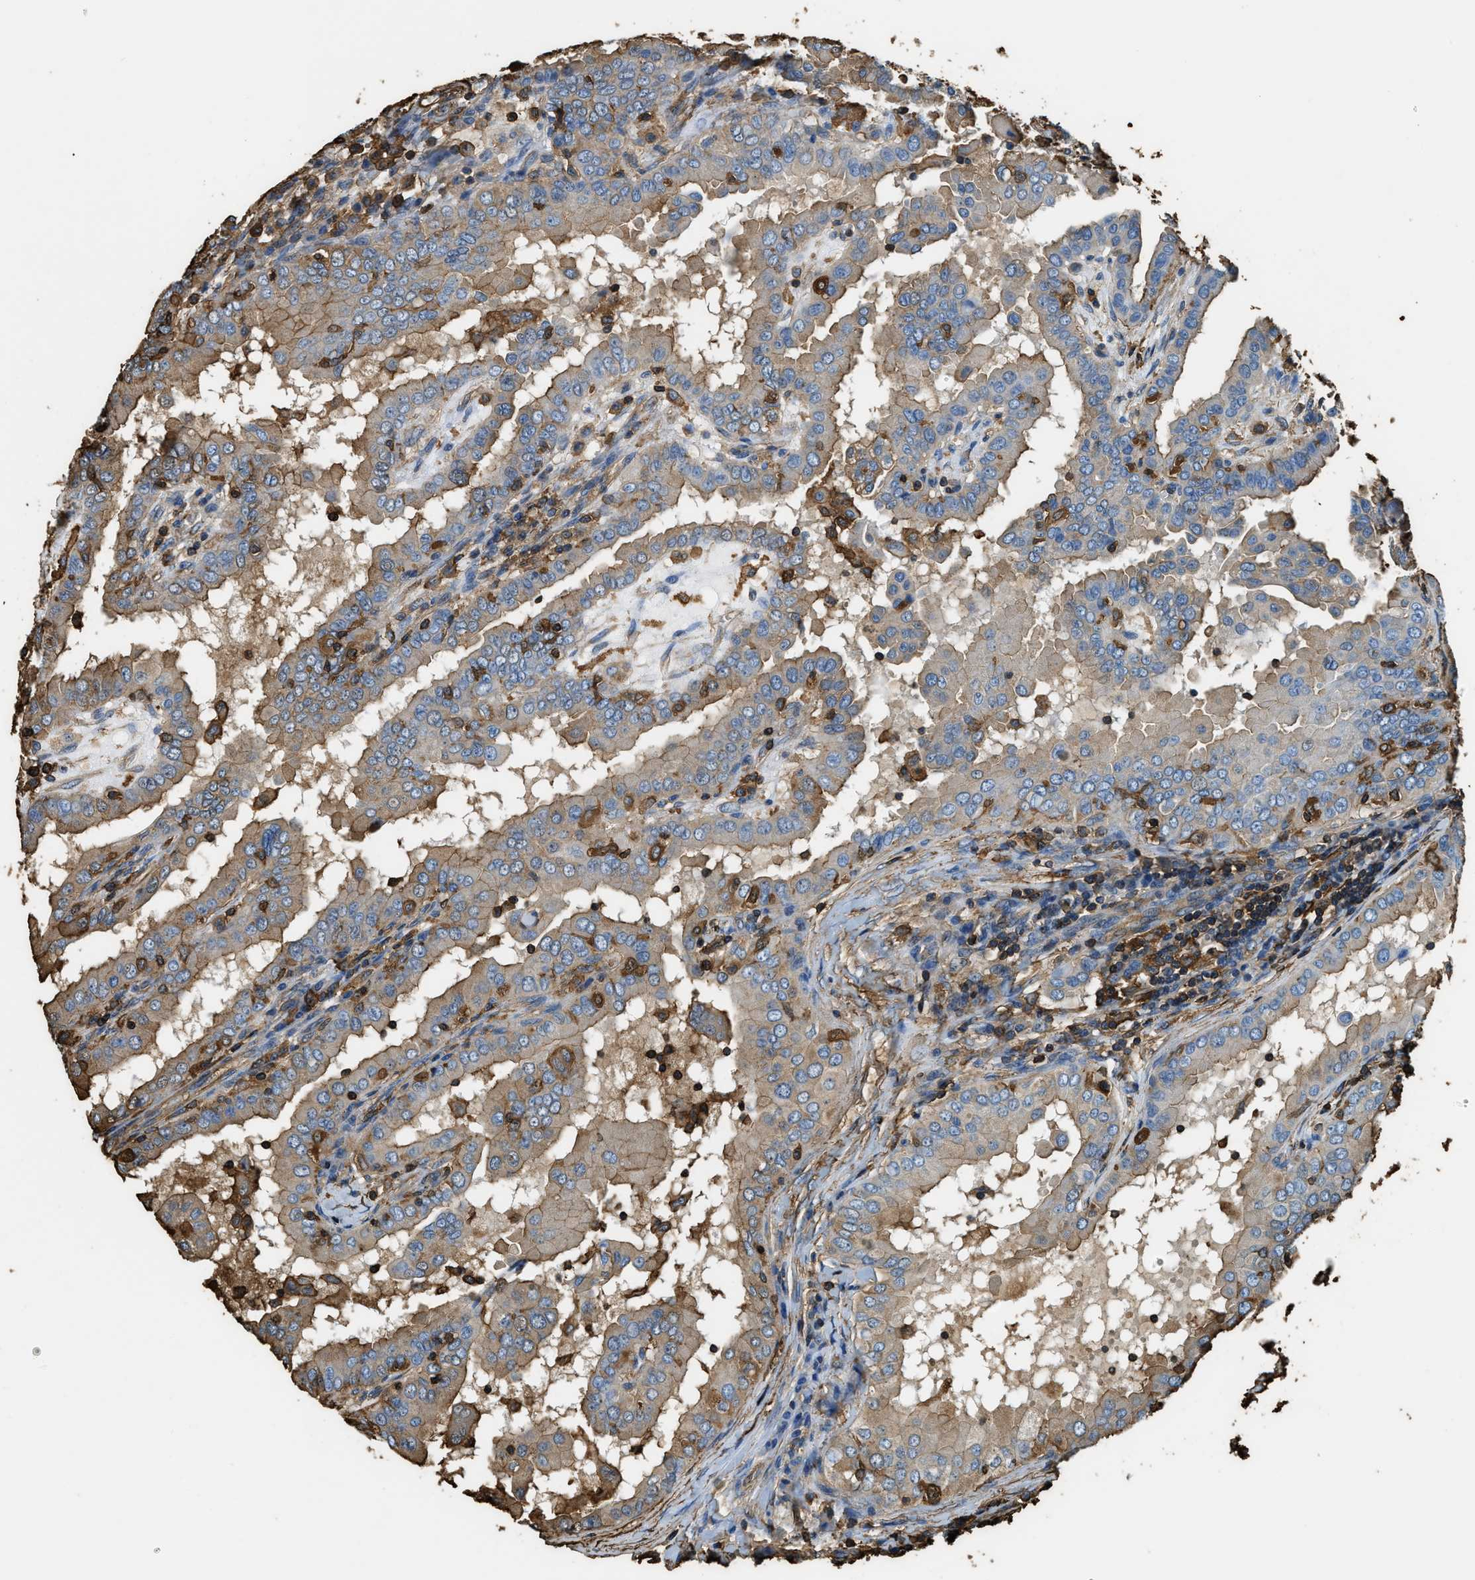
{"staining": {"intensity": "moderate", "quantity": ">75%", "location": "cytoplasmic/membranous"}, "tissue": "thyroid cancer", "cell_type": "Tumor cells", "image_type": "cancer", "snomed": [{"axis": "morphology", "description": "Papillary adenocarcinoma, NOS"}, {"axis": "topography", "description": "Thyroid gland"}], "caption": "A medium amount of moderate cytoplasmic/membranous expression is appreciated in approximately >75% of tumor cells in thyroid cancer (papillary adenocarcinoma) tissue. (Brightfield microscopy of DAB IHC at high magnification).", "gene": "ACCS", "patient": {"sex": "male", "age": 33}}